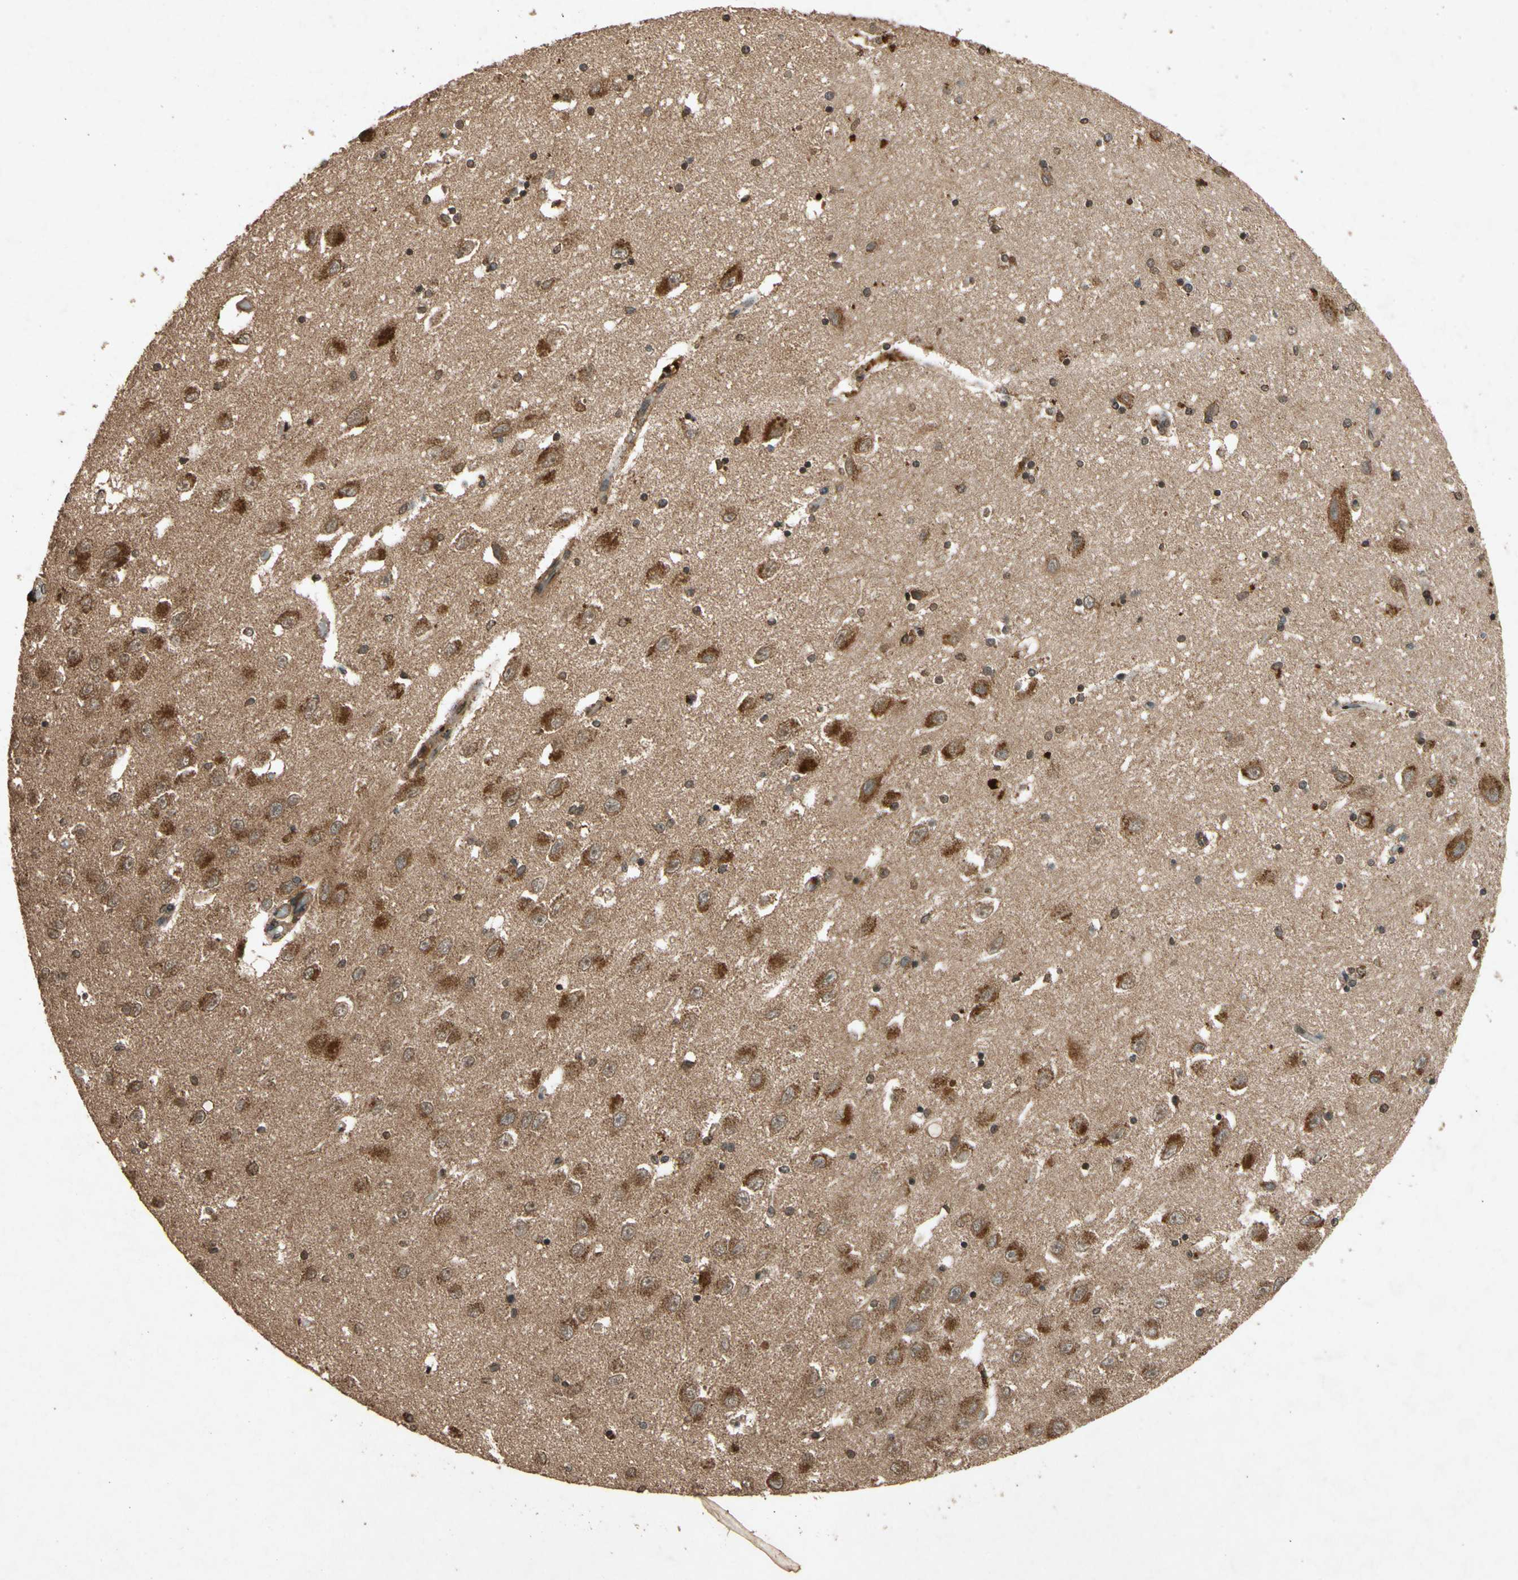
{"staining": {"intensity": "moderate", "quantity": ">75%", "location": "cytoplasmic/membranous,nuclear"}, "tissue": "hippocampus", "cell_type": "Glial cells", "image_type": "normal", "snomed": [{"axis": "morphology", "description": "Normal tissue, NOS"}, {"axis": "topography", "description": "Hippocampus"}], "caption": "Moderate cytoplasmic/membranous,nuclear protein expression is seen in approximately >75% of glial cells in hippocampus.", "gene": "TXN2", "patient": {"sex": "female", "age": 54}}